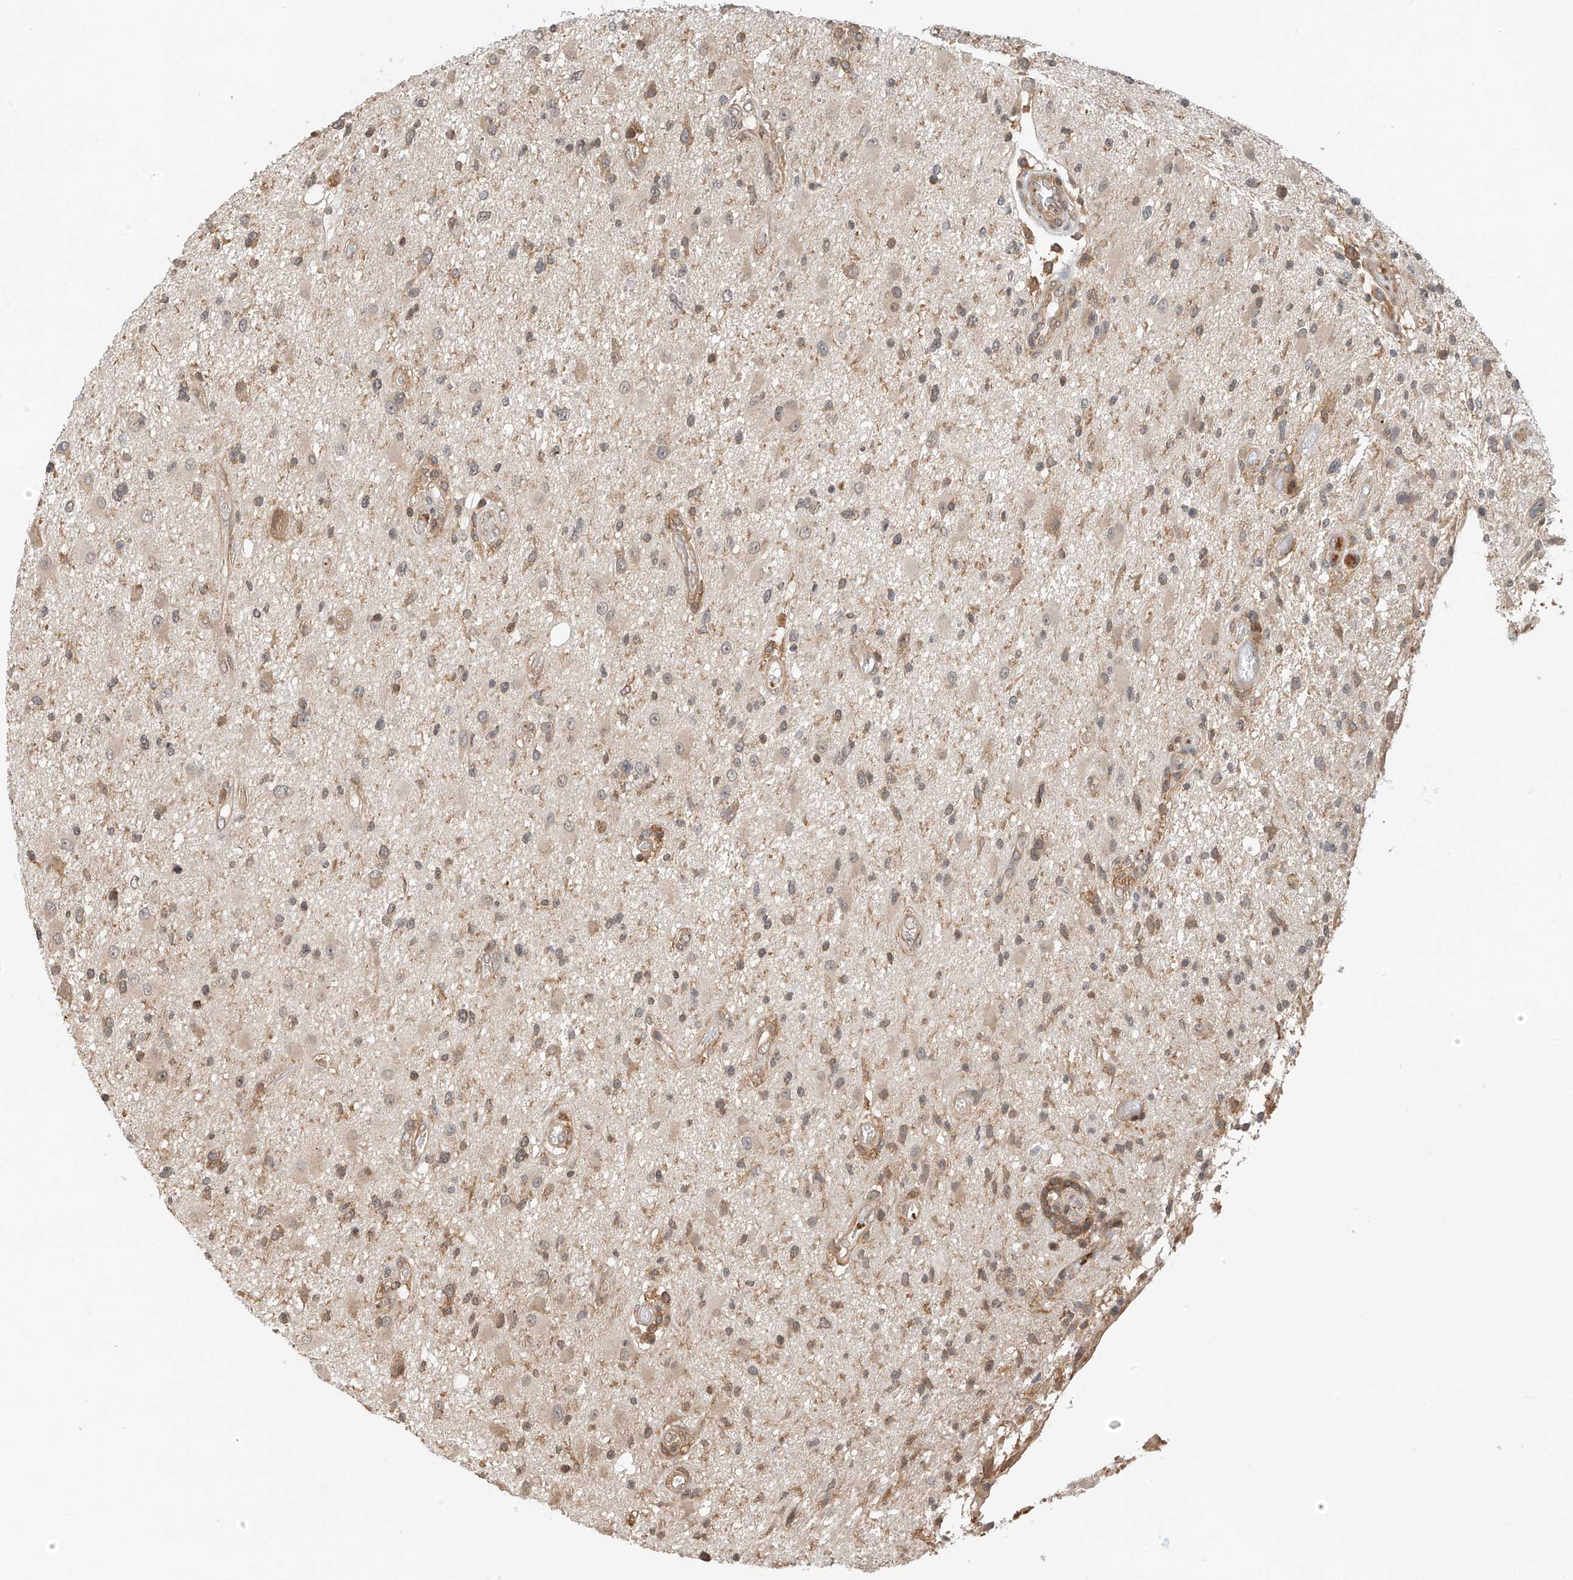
{"staining": {"intensity": "weak", "quantity": "<25%", "location": "cytoplasmic/membranous"}, "tissue": "glioma", "cell_type": "Tumor cells", "image_type": "cancer", "snomed": [{"axis": "morphology", "description": "Glioma, malignant, High grade"}, {"axis": "topography", "description": "Brain"}], "caption": "Tumor cells are negative for brown protein staining in glioma. (DAB immunohistochemistry with hematoxylin counter stain).", "gene": "PPA2", "patient": {"sex": "male", "age": 33}}